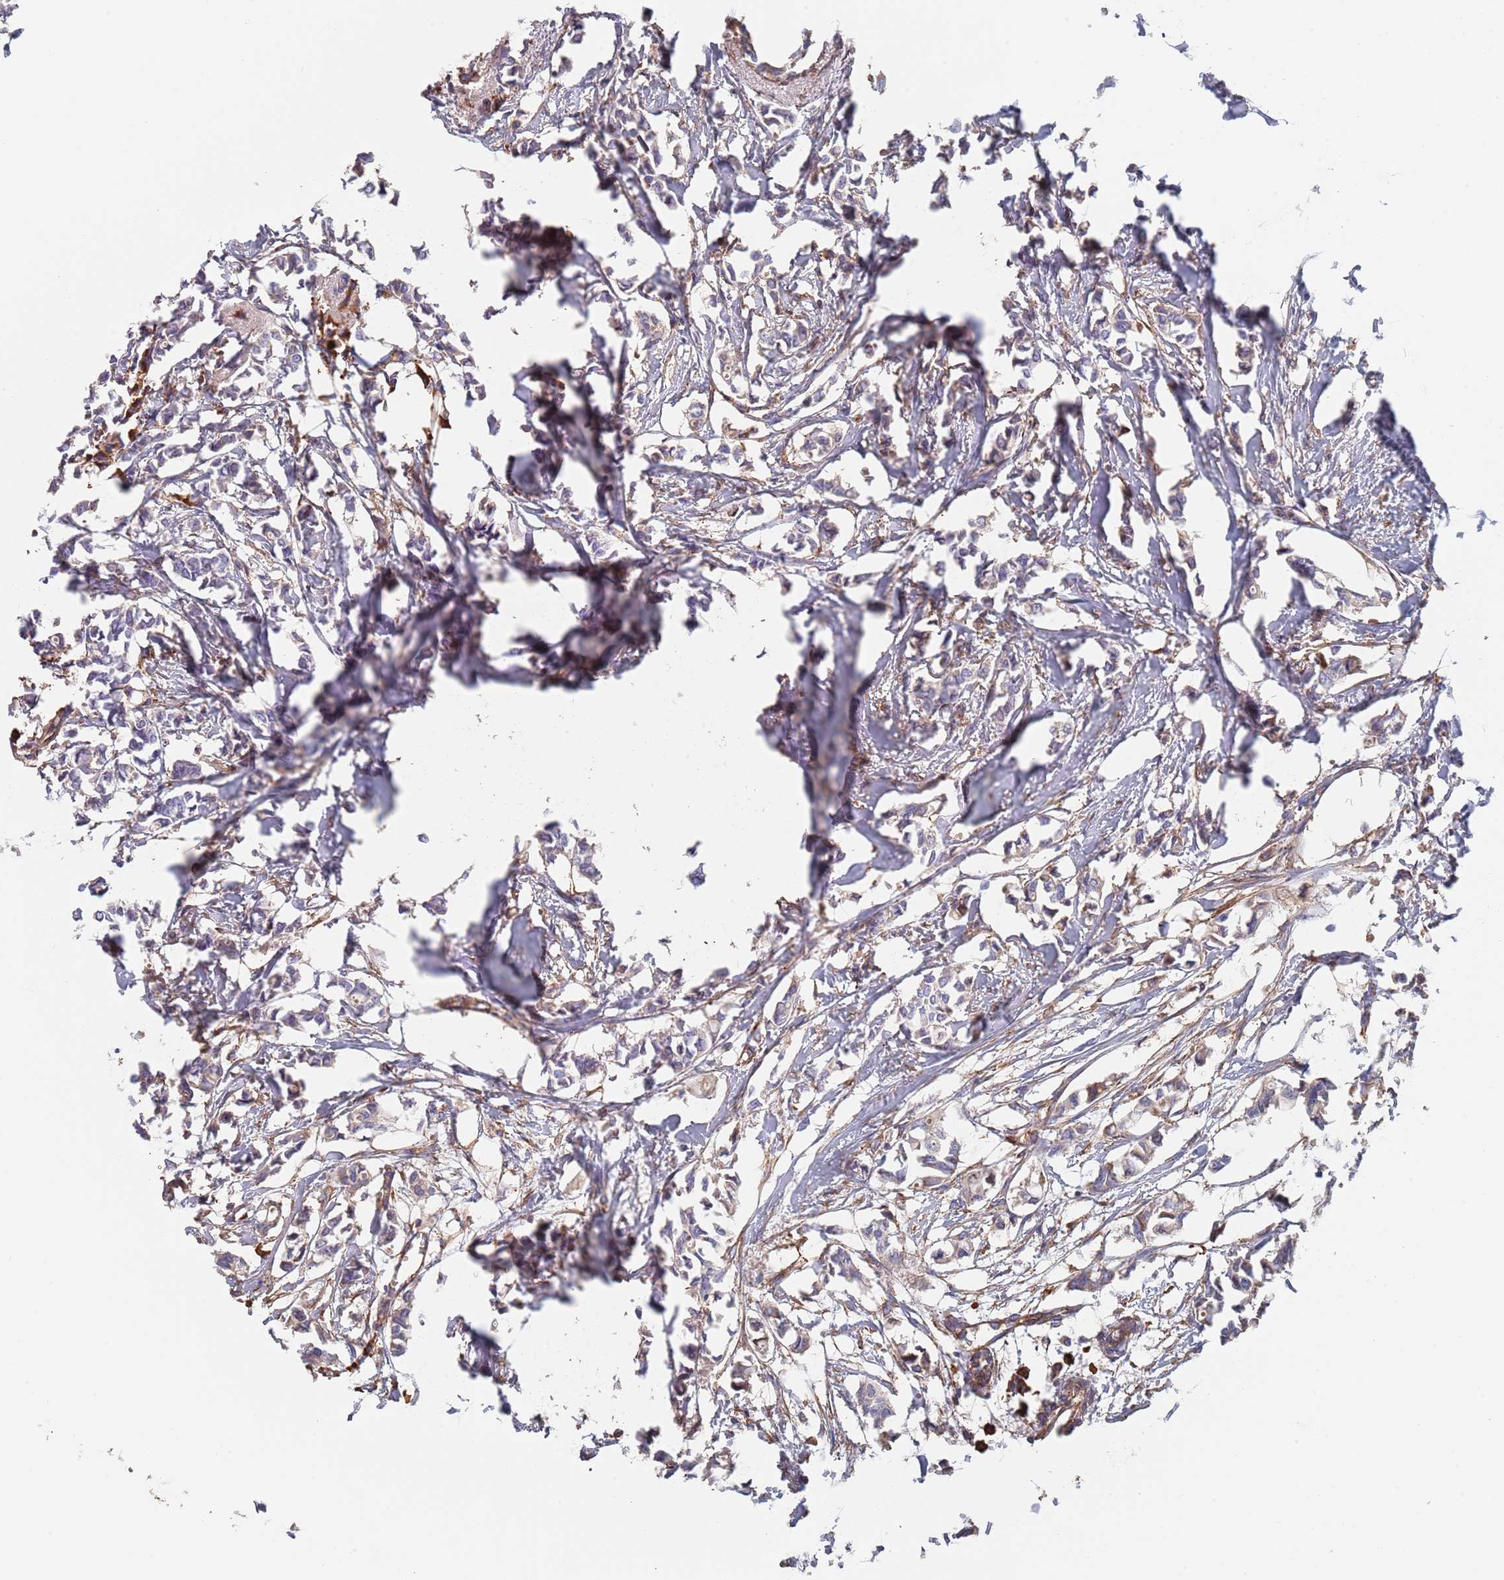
{"staining": {"intensity": "weak", "quantity": "25%-75%", "location": "cytoplasmic/membranous"}, "tissue": "breast cancer", "cell_type": "Tumor cells", "image_type": "cancer", "snomed": [{"axis": "morphology", "description": "Duct carcinoma"}, {"axis": "topography", "description": "Breast"}], "caption": "DAB (3,3'-diaminobenzidine) immunohistochemical staining of intraductal carcinoma (breast) demonstrates weak cytoplasmic/membranous protein expression in approximately 25%-75% of tumor cells. (DAB (3,3'-diaminobenzidine) = brown stain, brightfield microscopy at high magnification).", "gene": "DCUN1D3", "patient": {"sex": "female", "age": 41}}